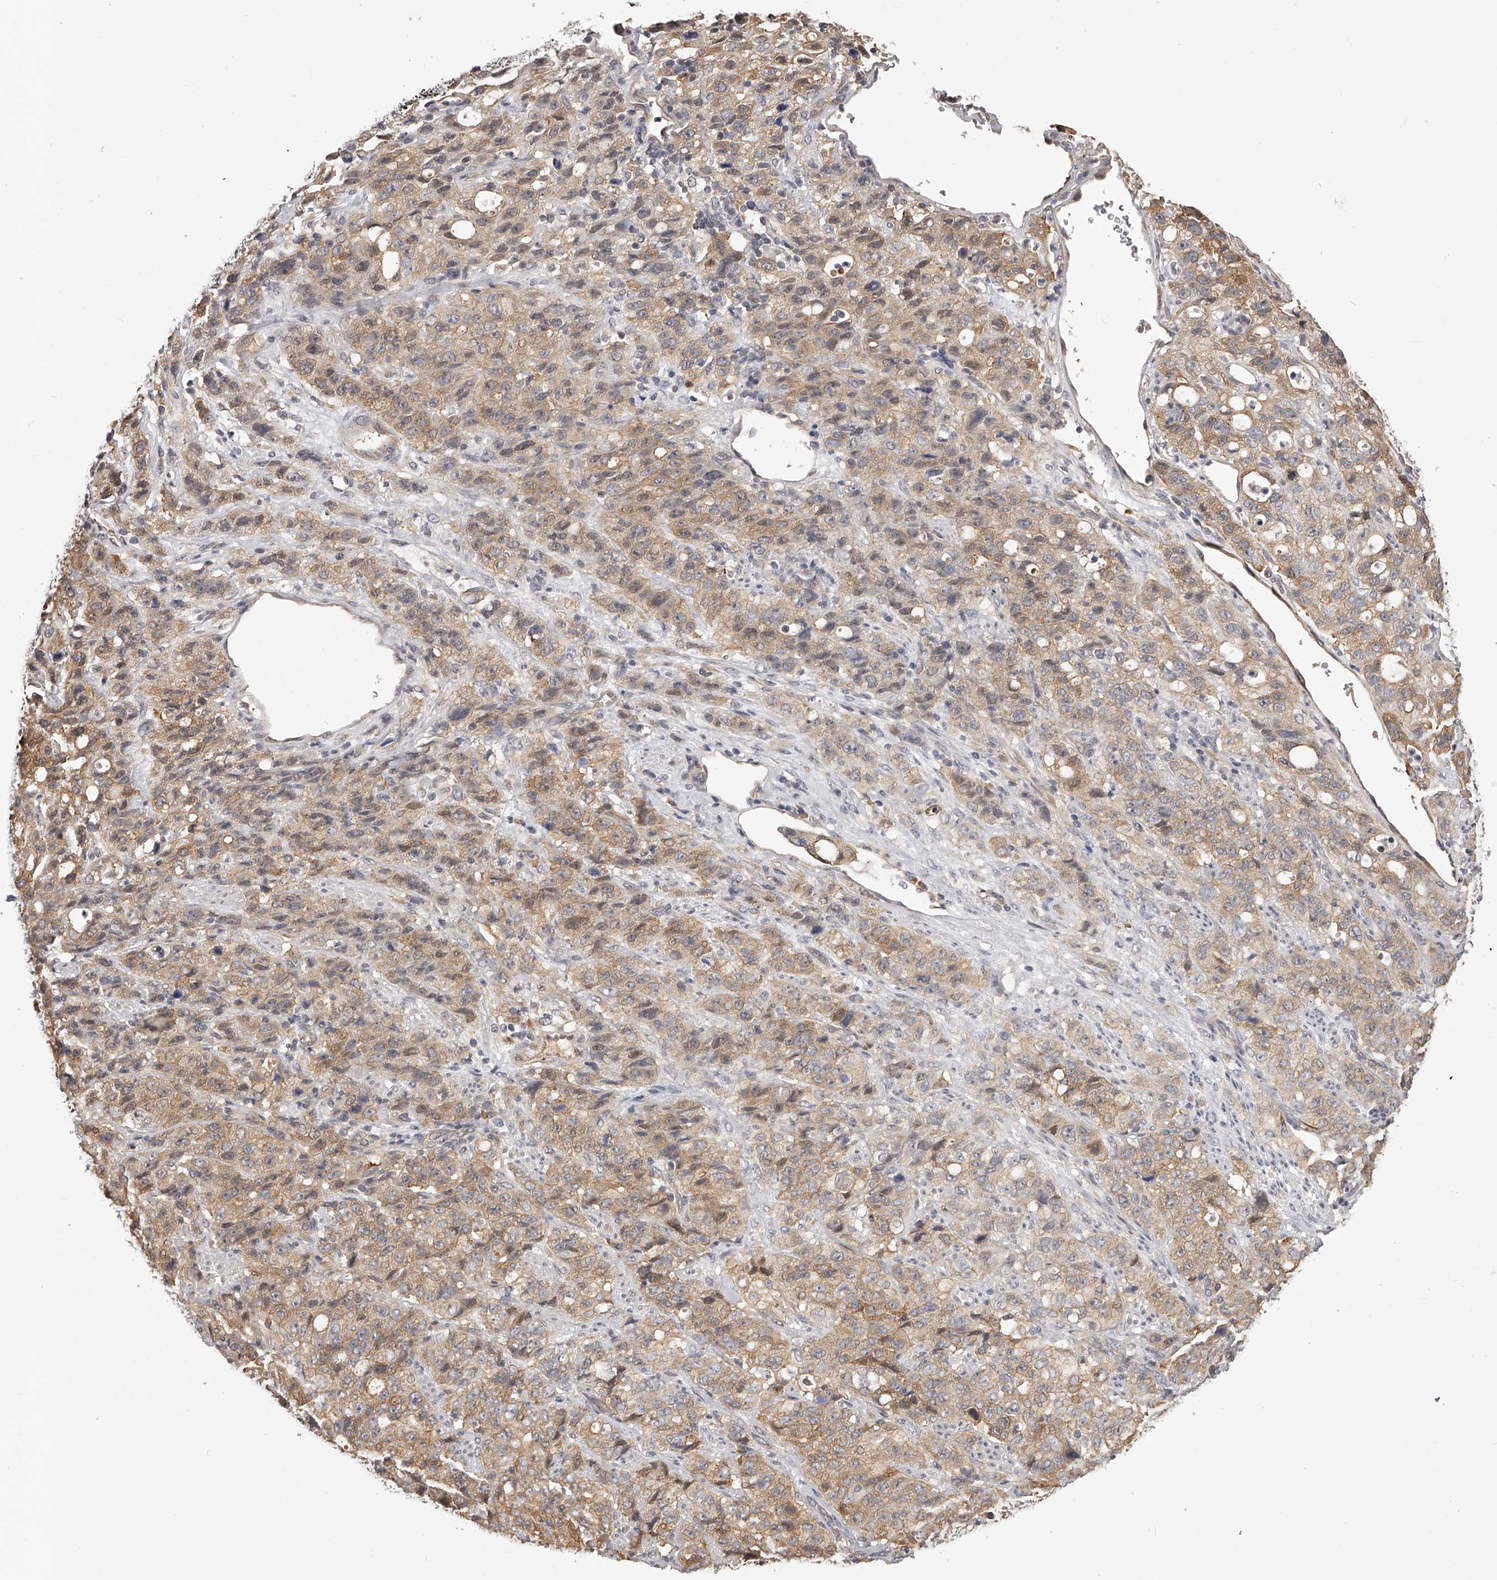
{"staining": {"intensity": "weak", "quantity": ">75%", "location": "cytoplasmic/membranous"}, "tissue": "stomach cancer", "cell_type": "Tumor cells", "image_type": "cancer", "snomed": [{"axis": "morphology", "description": "Adenocarcinoma, NOS"}, {"axis": "topography", "description": "Stomach"}], "caption": "Immunohistochemistry (IHC) image of stomach adenocarcinoma stained for a protein (brown), which shows low levels of weak cytoplasmic/membranous expression in about >75% of tumor cells.", "gene": "ZNF582", "patient": {"sex": "male", "age": 48}}